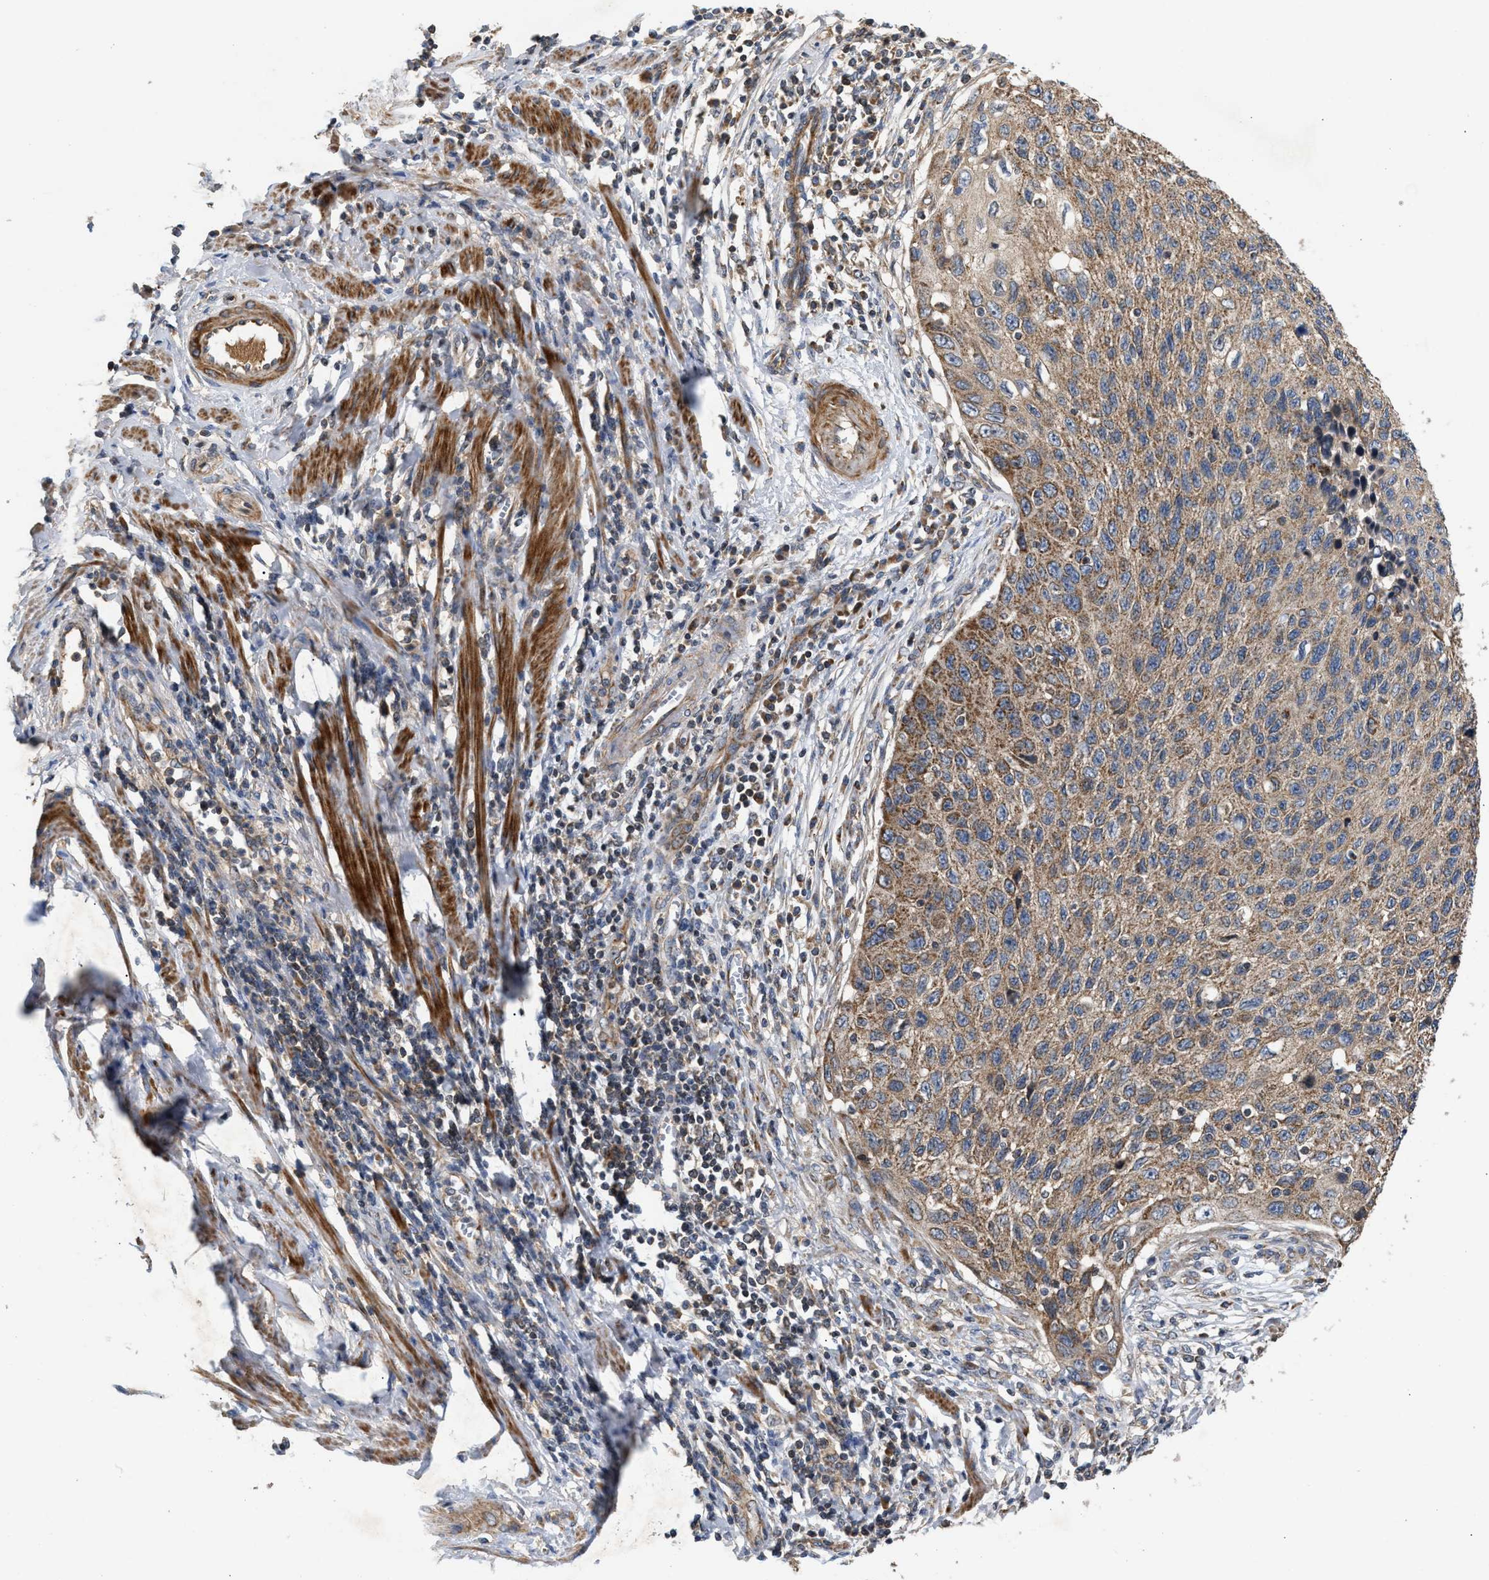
{"staining": {"intensity": "moderate", "quantity": ">75%", "location": "cytoplasmic/membranous"}, "tissue": "cervical cancer", "cell_type": "Tumor cells", "image_type": "cancer", "snomed": [{"axis": "morphology", "description": "Squamous cell carcinoma, NOS"}, {"axis": "topography", "description": "Cervix"}], "caption": "Protein expression analysis of human cervical cancer reveals moderate cytoplasmic/membranous staining in approximately >75% of tumor cells. The staining was performed using DAB to visualize the protein expression in brown, while the nuclei were stained in blue with hematoxylin (Magnification: 20x).", "gene": "TACO1", "patient": {"sex": "female", "age": 53}}